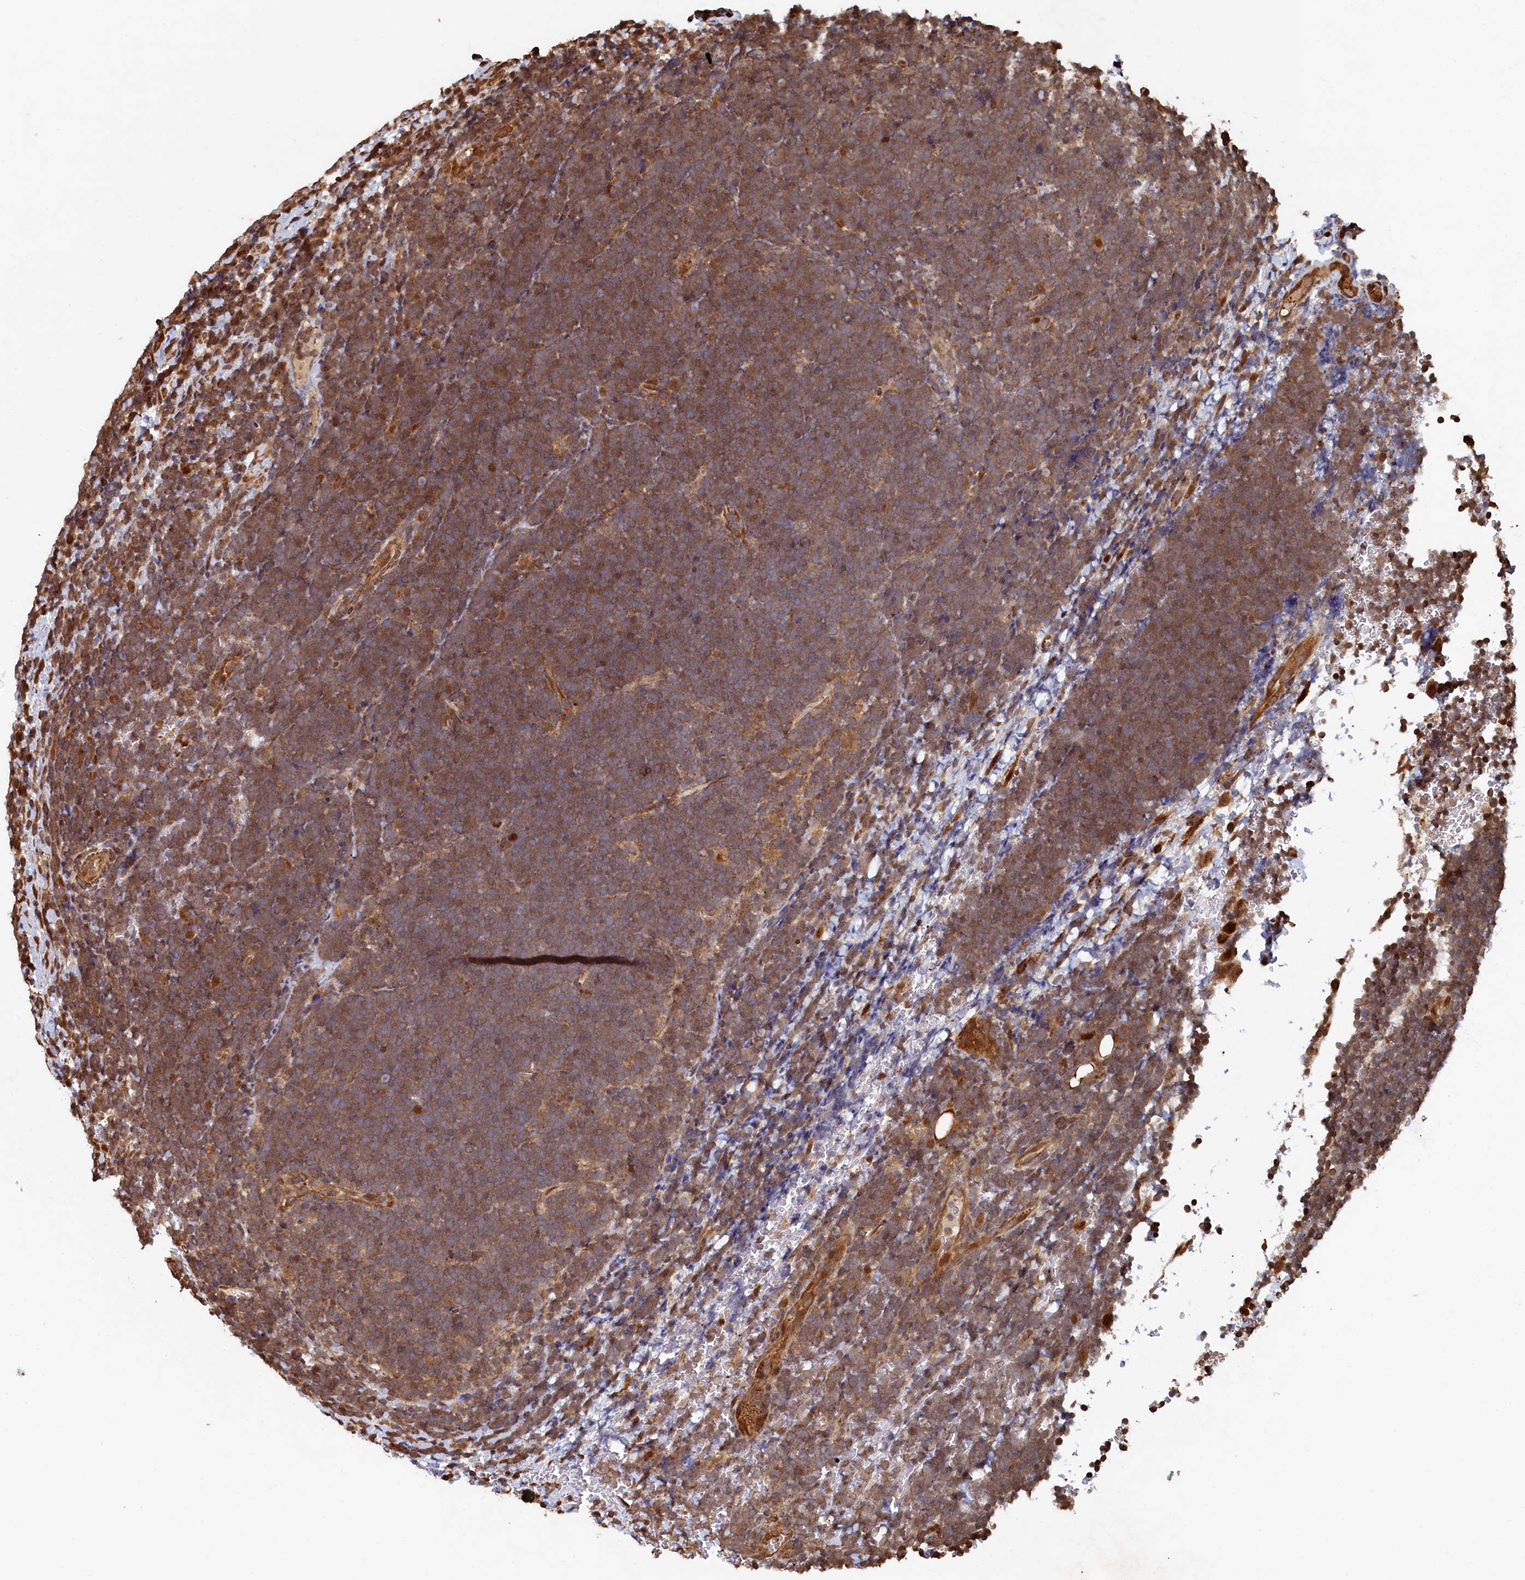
{"staining": {"intensity": "moderate", "quantity": ">75%", "location": "cytoplasmic/membranous"}, "tissue": "lymphoma", "cell_type": "Tumor cells", "image_type": "cancer", "snomed": [{"axis": "morphology", "description": "Malignant lymphoma, non-Hodgkin's type, High grade"}, {"axis": "topography", "description": "Lymph node"}], "caption": "High-magnification brightfield microscopy of lymphoma stained with DAB (brown) and counterstained with hematoxylin (blue). tumor cells exhibit moderate cytoplasmic/membranous positivity is present in approximately>75% of cells.", "gene": "PIGN", "patient": {"sex": "male", "age": 13}}